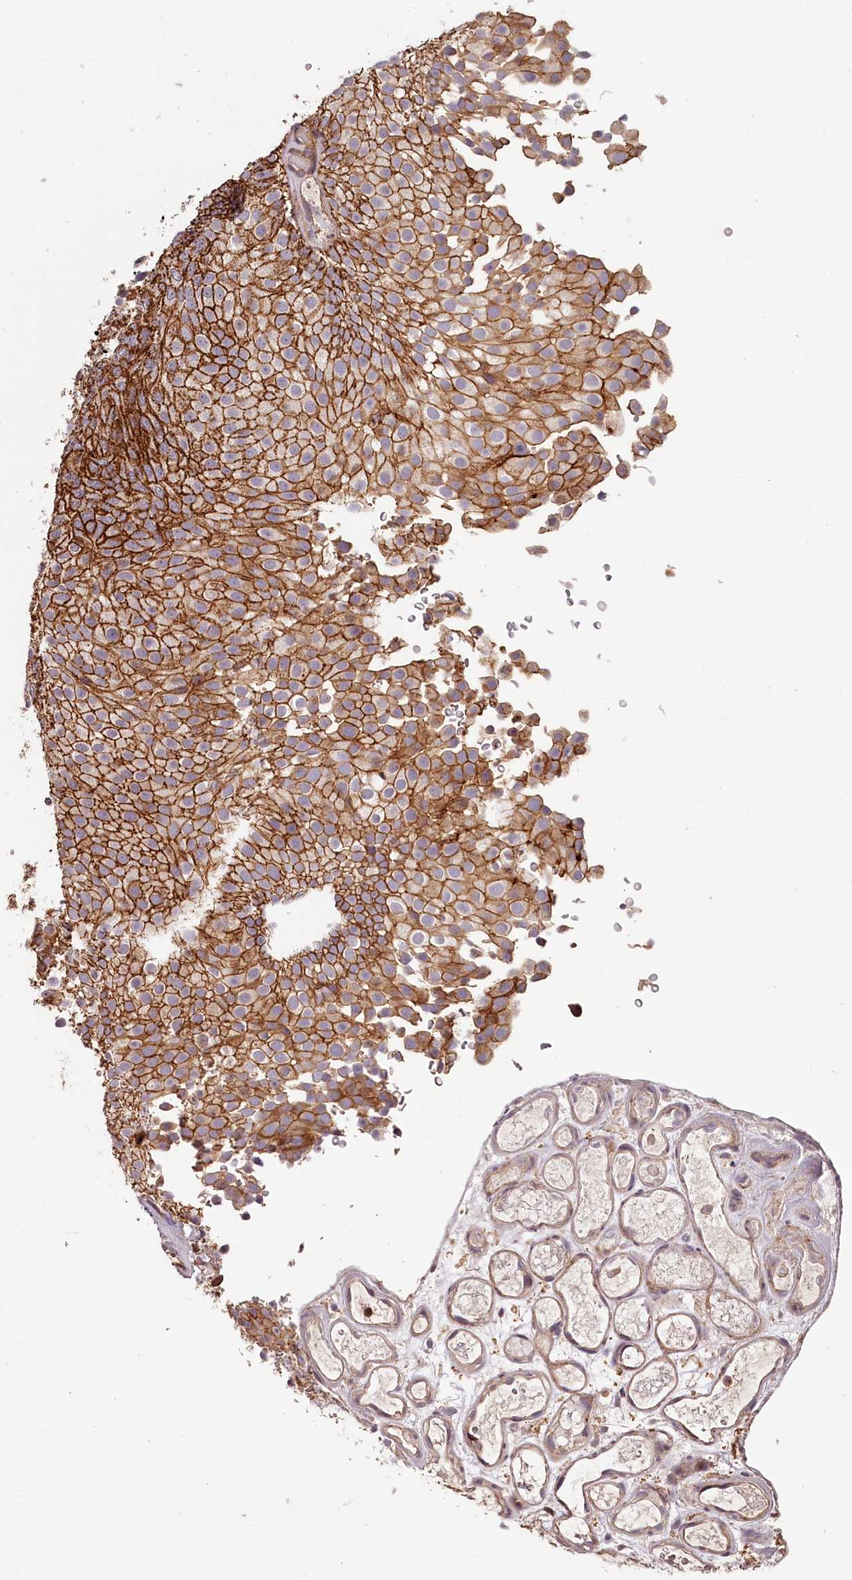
{"staining": {"intensity": "moderate", "quantity": ">75%", "location": "cytoplasmic/membranous"}, "tissue": "urothelial cancer", "cell_type": "Tumor cells", "image_type": "cancer", "snomed": [{"axis": "morphology", "description": "Urothelial carcinoma, Low grade"}, {"axis": "topography", "description": "Urinary bladder"}], "caption": "Tumor cells exhibit medium levels of moderate cytoplasmic/membranous expression in about >75% of cells in urothelial cancer.", "gene": "KIF14", "patient": {"sex": "male", "age": 78}}